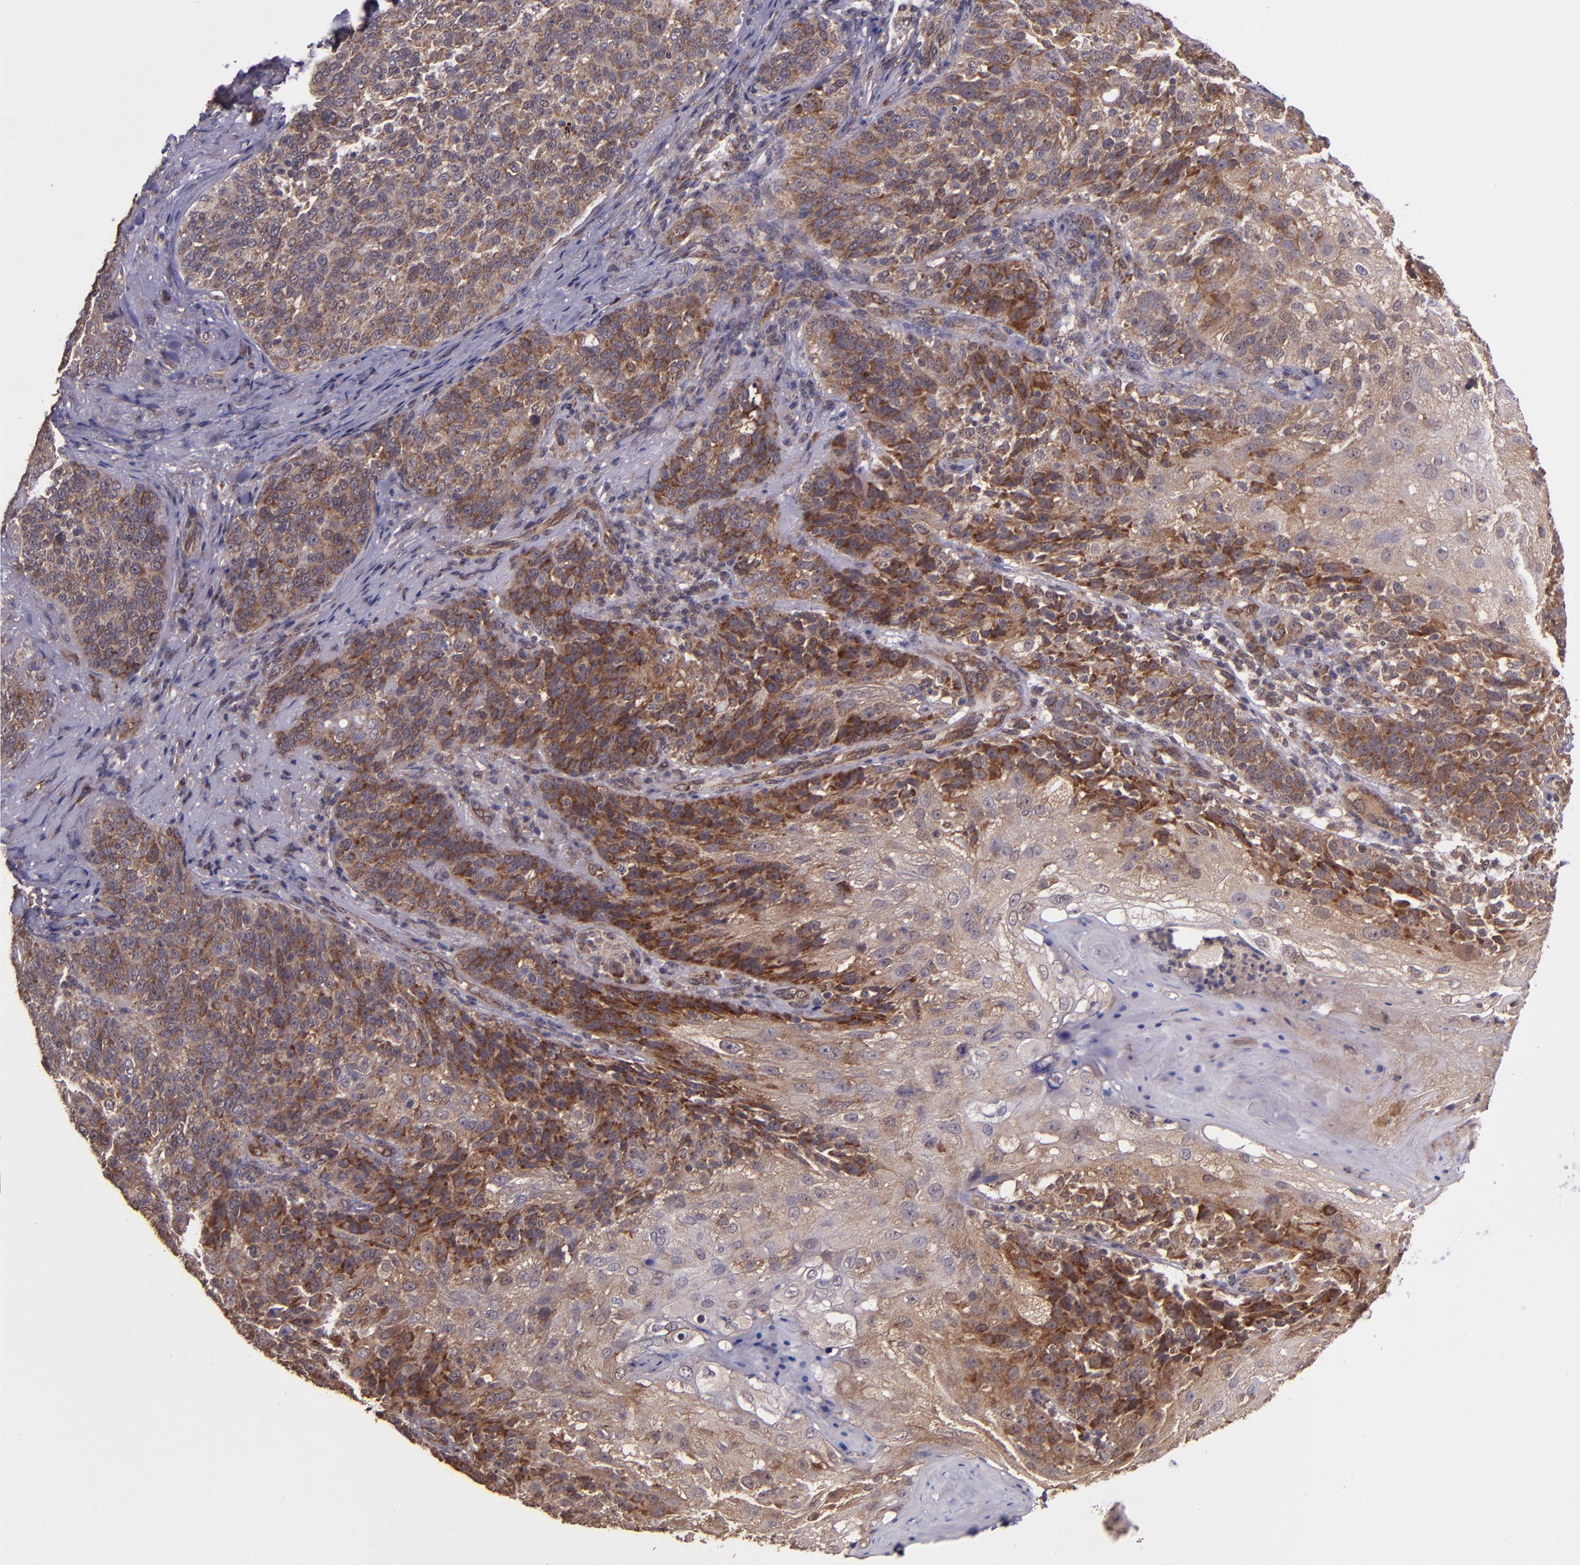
{"staining": {"intensity": "strong", "quantity": ">75%", "location": "cytoplasmic/membranous"}, "tissue": "skin cancer", "cell_type": "Tumor cells", "image_type": "cancer", "snomed": [{"axis": "morphology", "description": "Normal tissue, NOS"}, {"axis": "morphology", "description": "Squamous cell carcinoma, NOS"}, {"axis": "topography", "description": "Skin"}], "caption": "This image exhibits immunohistochemistry (IHC) staining of human squamous cell carcinoma (skin), with high strong cytoplasmic/membranous staining in approximately >75% of tumor cells.", "gene": "USP51", "patient": {"sex": "female", "age": 83}}